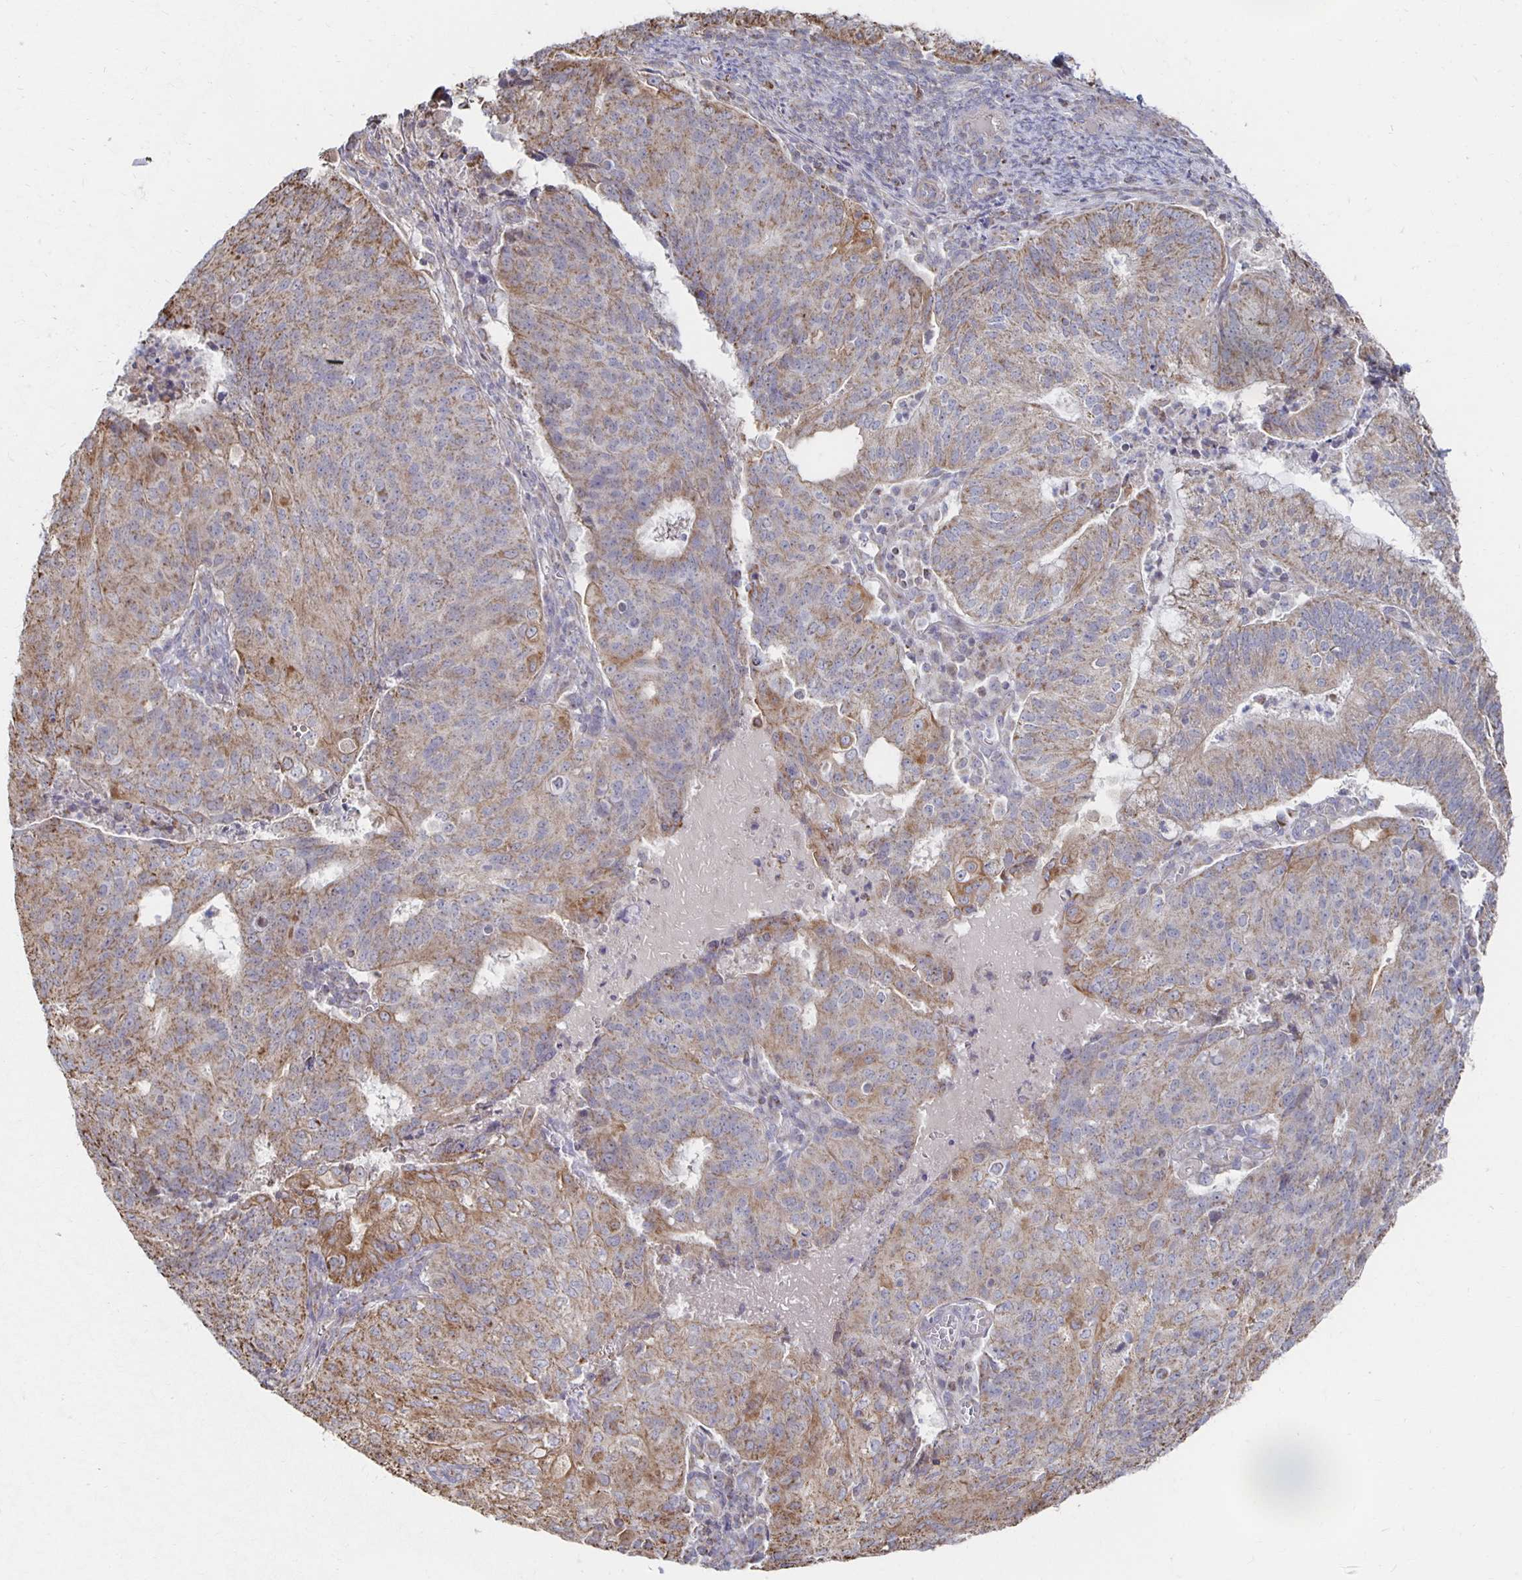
{"staining": {"intensity": "weak", "quantity": "25%-75%", "location": "cytoplasmic/membranous"}, "tissue": "endometrial cancer", "cell_type": "Tumor cells", "image_type": "cancer", "snomed": [{"axis": "morphology", "description": "Adenocarcinoma, NOS"}, {"axis": "topography", "description": "Endometrium"}], "caption": "Immunohistochemistry staining of endometrial cancer (adenocarcinoma), which reveals low levels of weak cytoplasmic/membranous positivity in about 25%-75% of tumor cells indicating weak cytoplasmic/membranous protein staining. The staining was performed using DAB (brown) for protein detection and nuclei were counterstained in hematoxylin (blue).", "gene": "NKX2-8", "patient": {"sex": "female", "age": 82}}